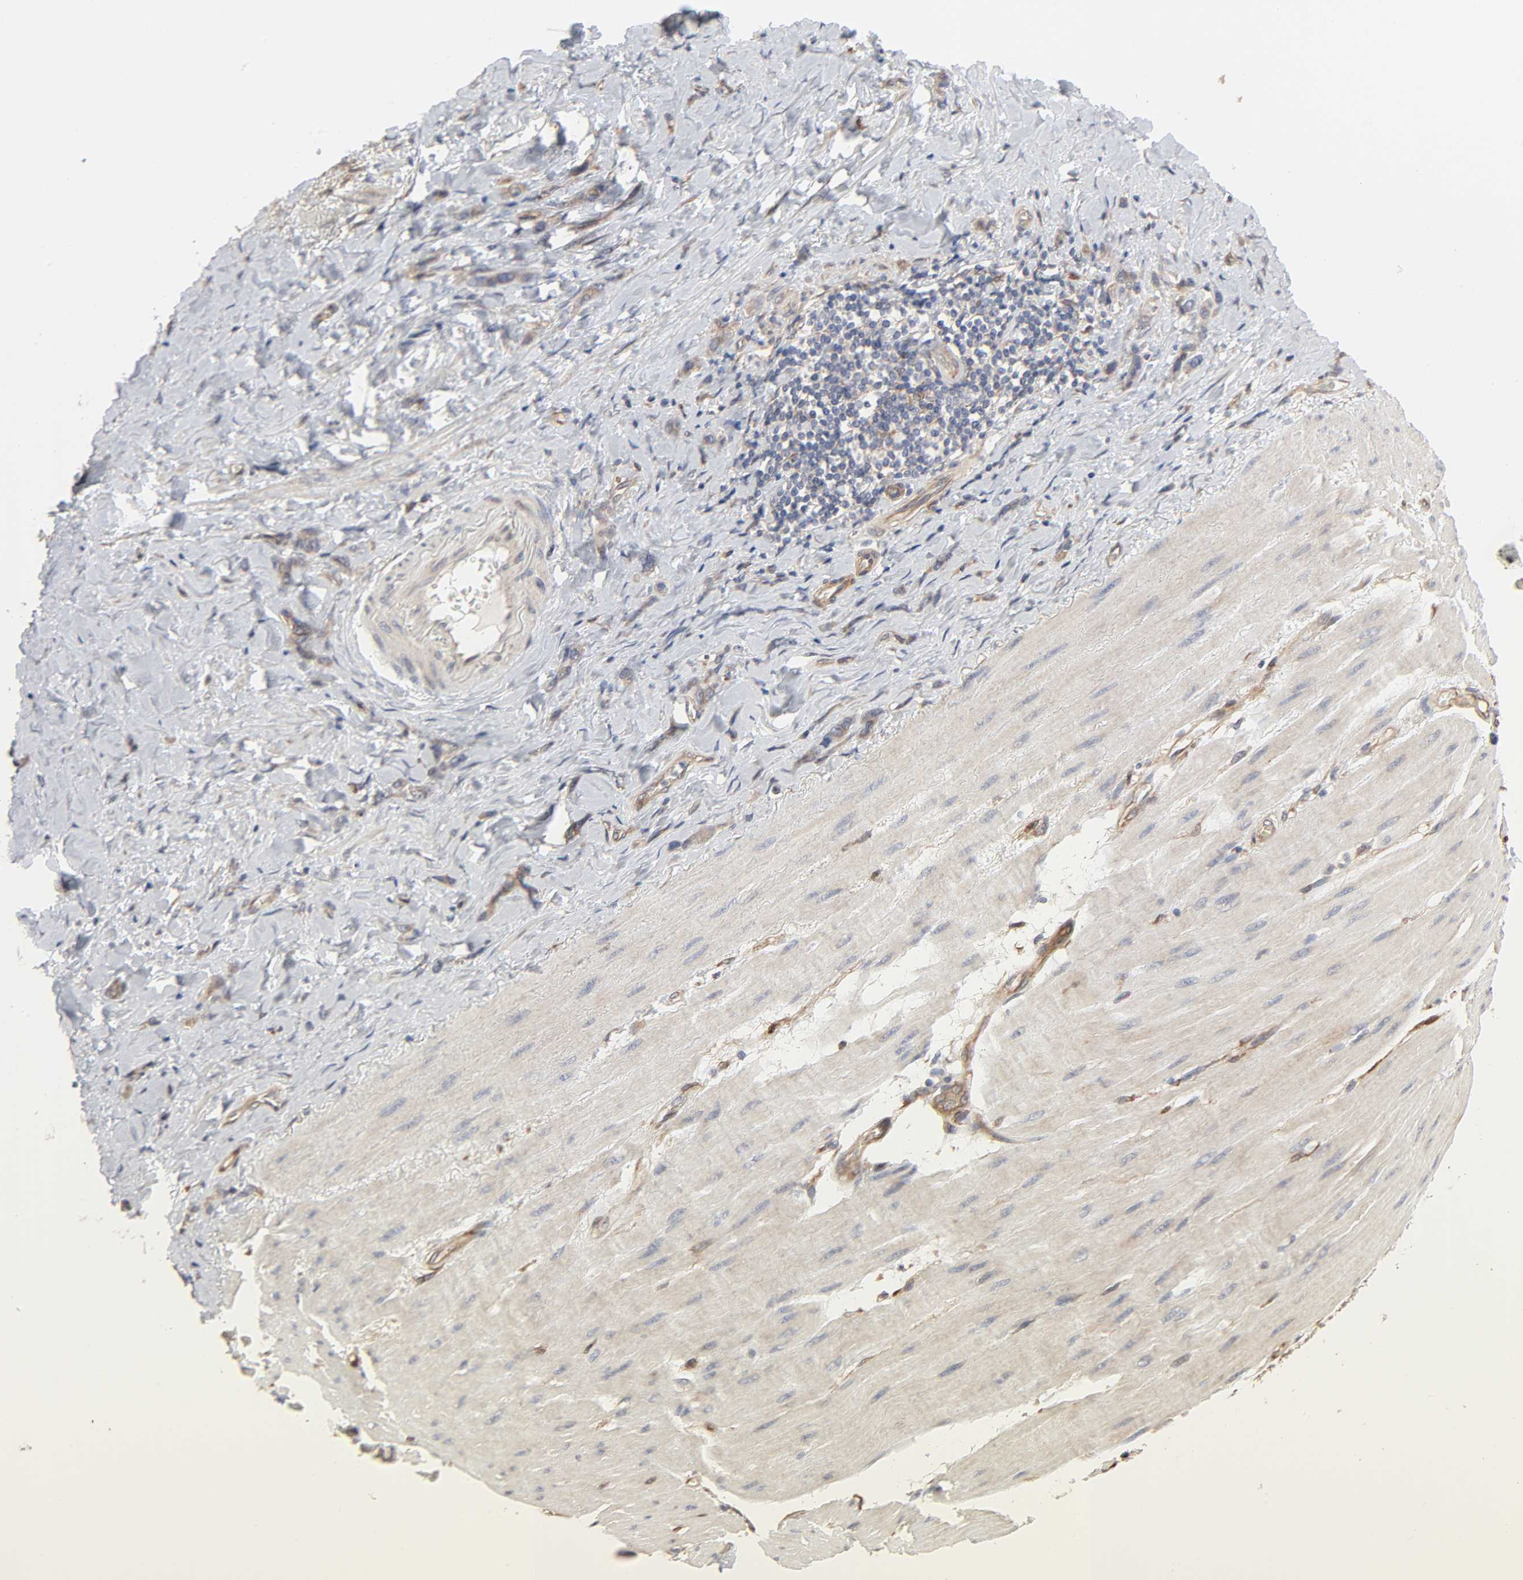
{"staining": {"intensity": "moderate", "quantity": ">75%", "location": "cytoplasmic/membranous"}, "tissue": "stomach cancer", "cell_type": "Tumor cells", "image_type": "cancer", "snomed": [{"axis": "morphology", "description": "Normal tissue, NOS"}, {"axis": "morphology", "description": "Adenocarcinoma, NOS"}, {"axis": "topography", "description": "Stomach"}], "caption": "Tumor cells demonstrate moderate cytoplasmic/membranous staining in about >75% of cells in adenocarcinoma (stomach).", "gene": "NDRG2", "patient": {"sex": "male", "age": 82}}